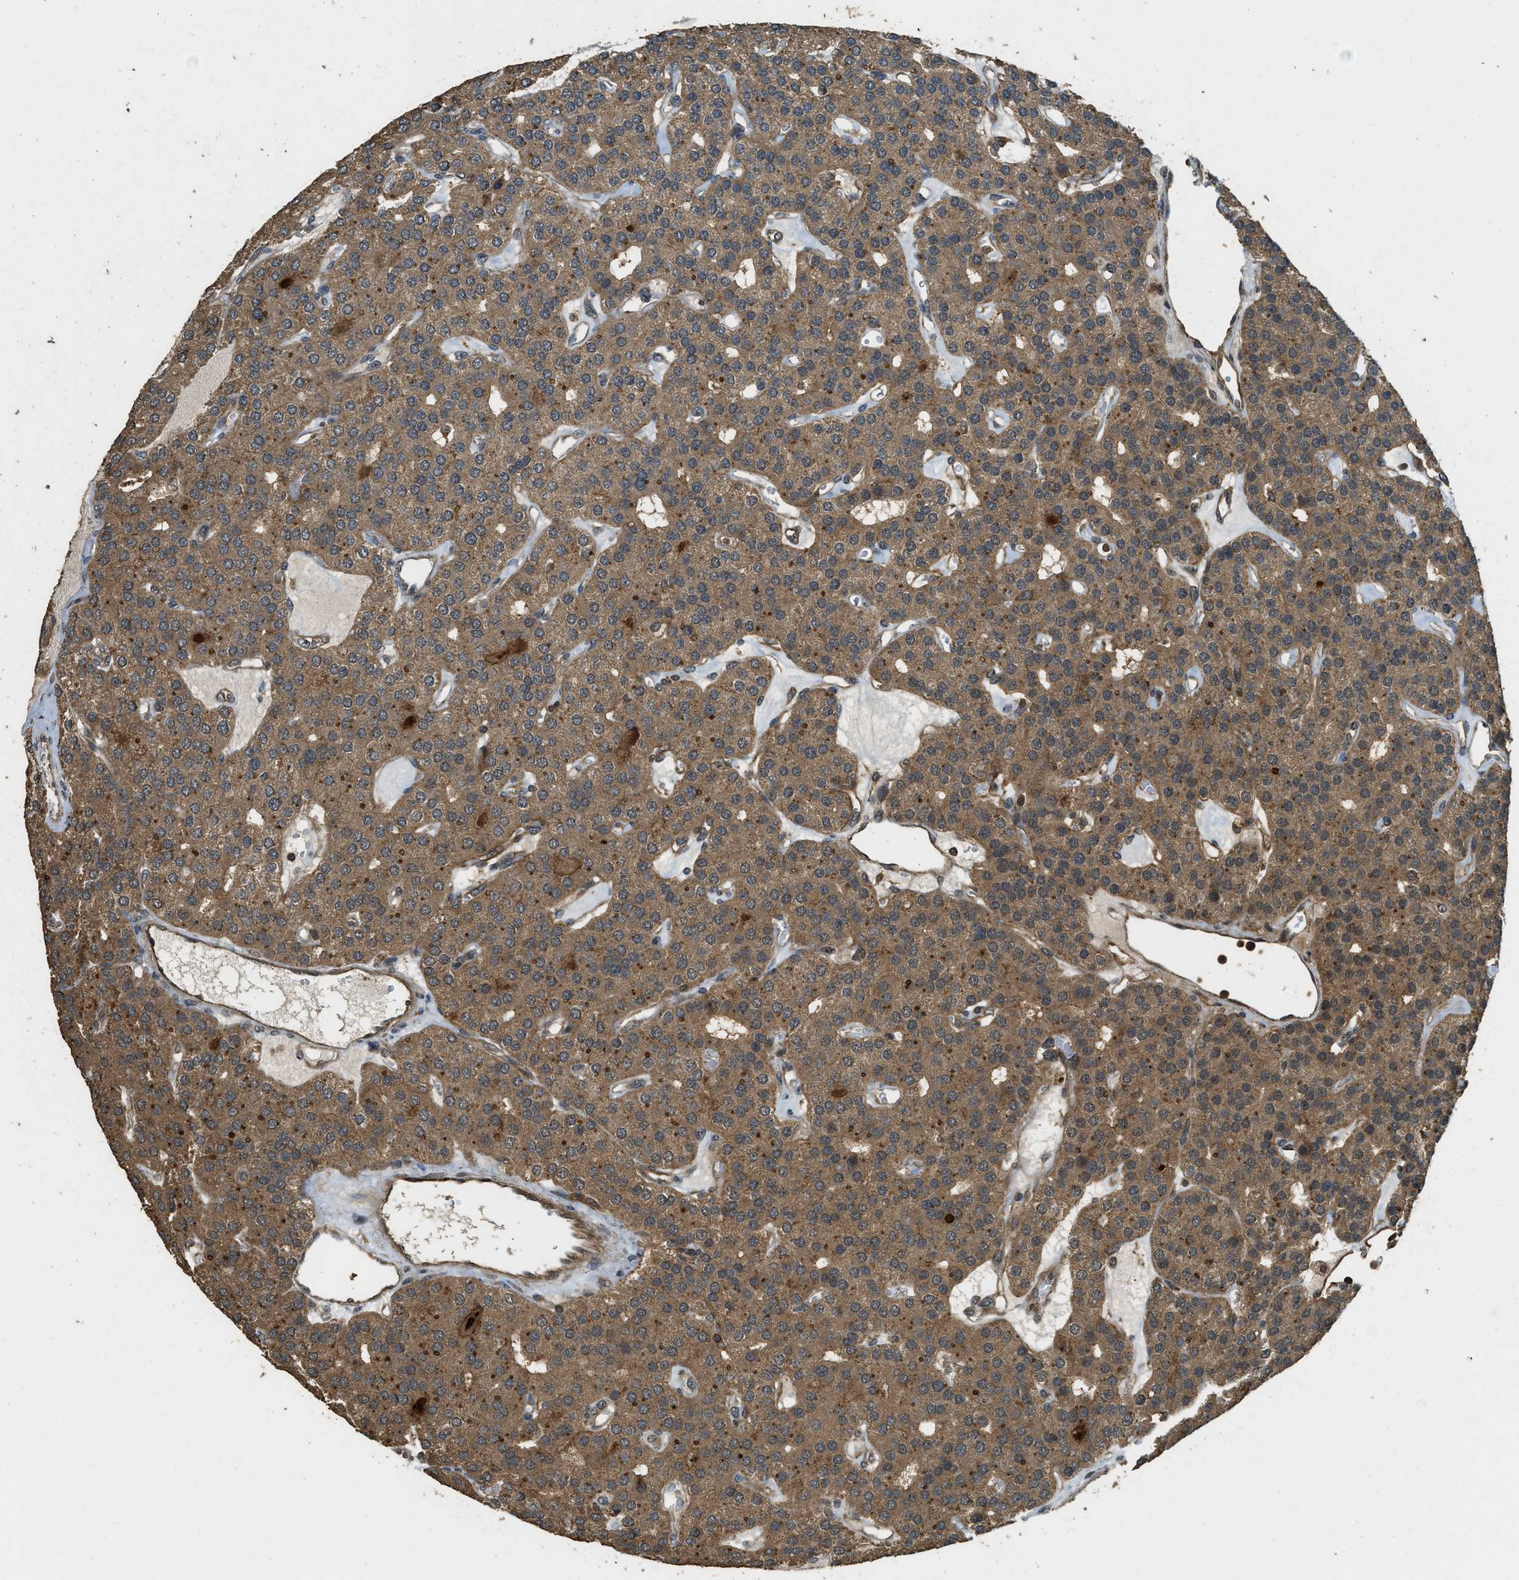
{"staining": {"intensity": "moderate", "quantity": ">75%", "location": "cytoplasmic/membranous"}, "tissue": "parathyroid gland", "cell_type": "Glandular cells", "image_type": "normal", "snomed": [{"axis": "morphology", "description": "Normal tissue, NOS"}, {"axis": "morphology", "description": "Adenoma, NOS"}, {"axis": "topography", "description": "Parathyroid gland"}], "caption": "Glandular cells display medium levels of moderate cytoplasmic/membranous expression in about >75% of cells in normal human parathyroid gland.", "gene": "PPP6R3", "patient": {"sex": "female", "age": 86}}